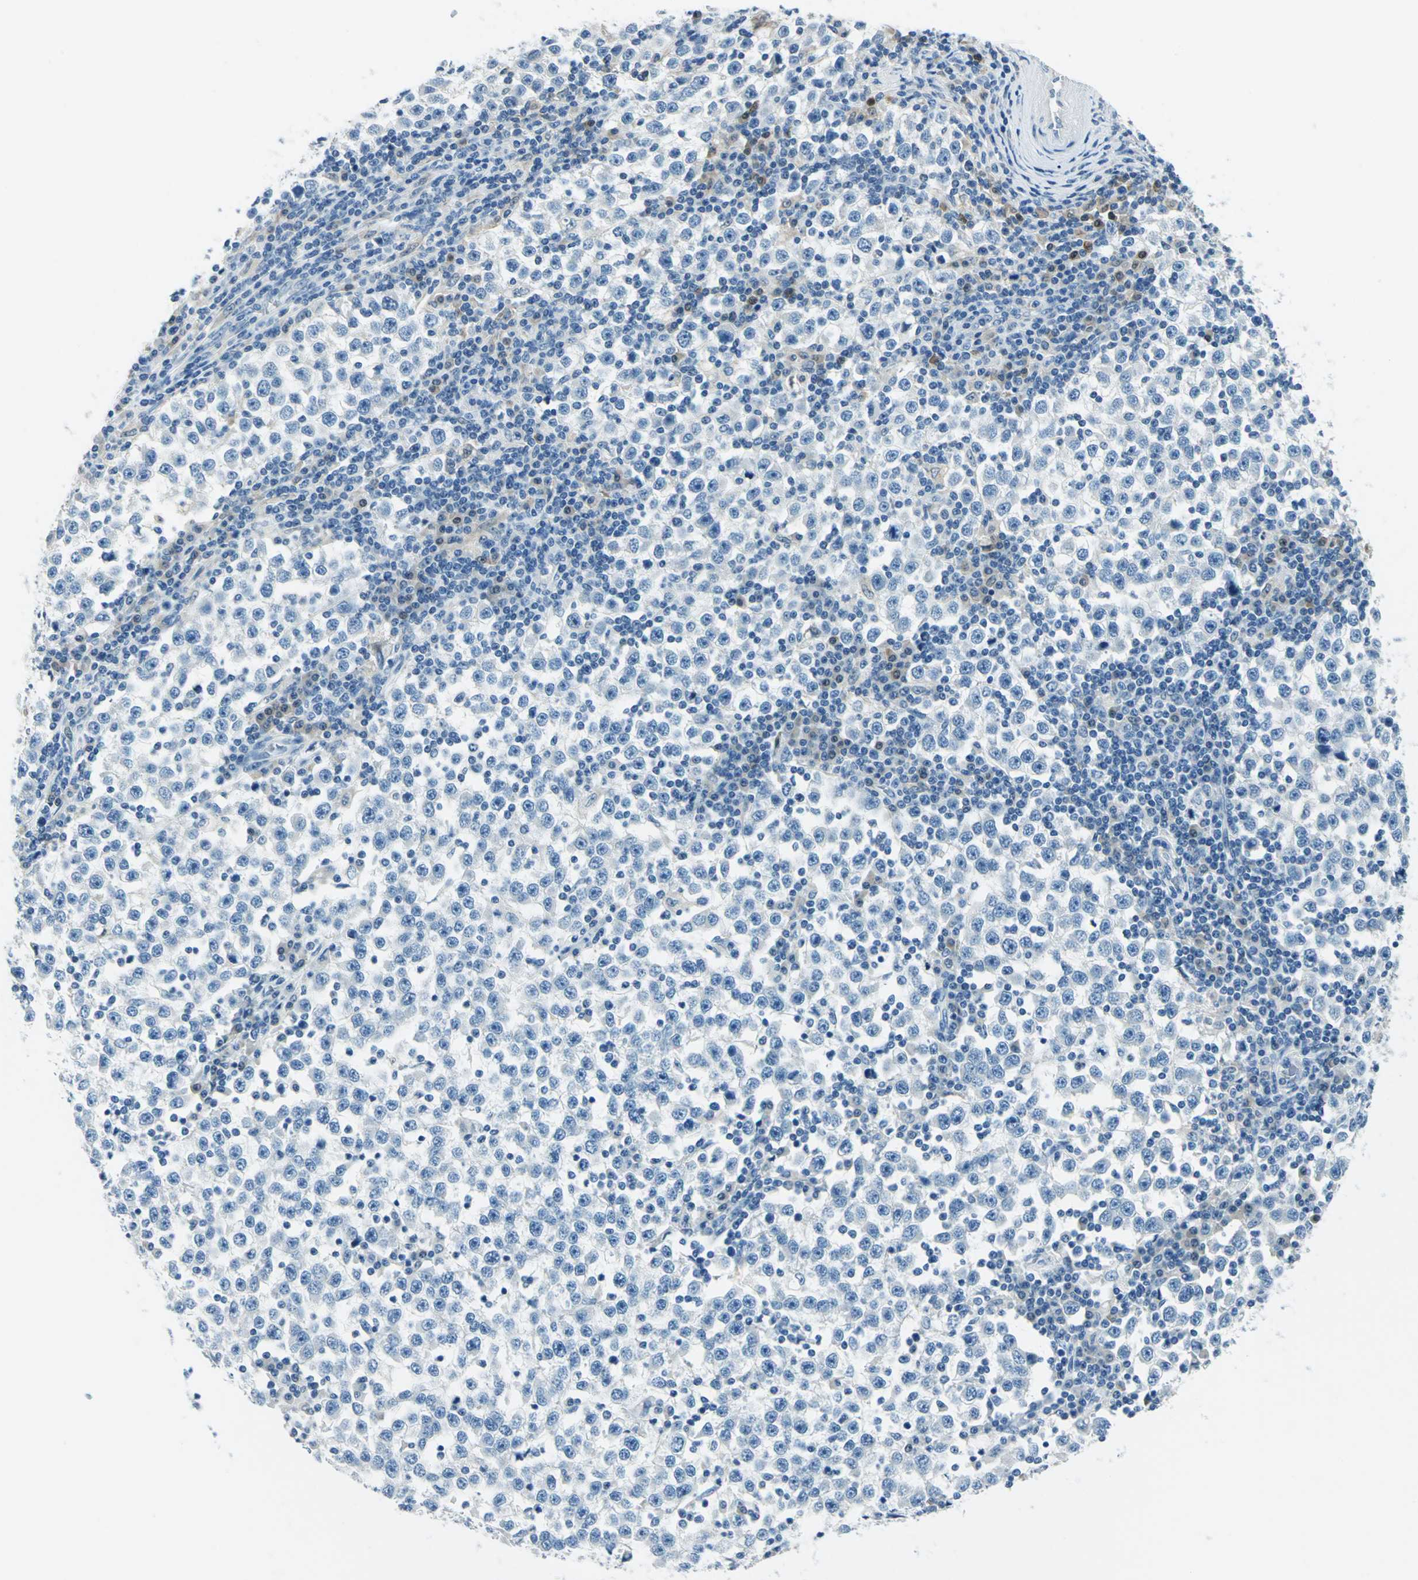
{"staining": {"intensity": "negative", "quantity": "none", "location": "none"}, "tissue": "testis cancer", "cell_type": "Tumor cells", "image_type": "cancer", "snomed": [{"axis": "morphology", "description": "Seminoma, NOS"}, {"axis": "topography", "description": "Testis"}], "caption": "This is an IHC micrograph of human testis seminoma. There is no expression in tumor cells.", "gene": "AKR1A1", "patient": {"sex": "male", "age": 65}}